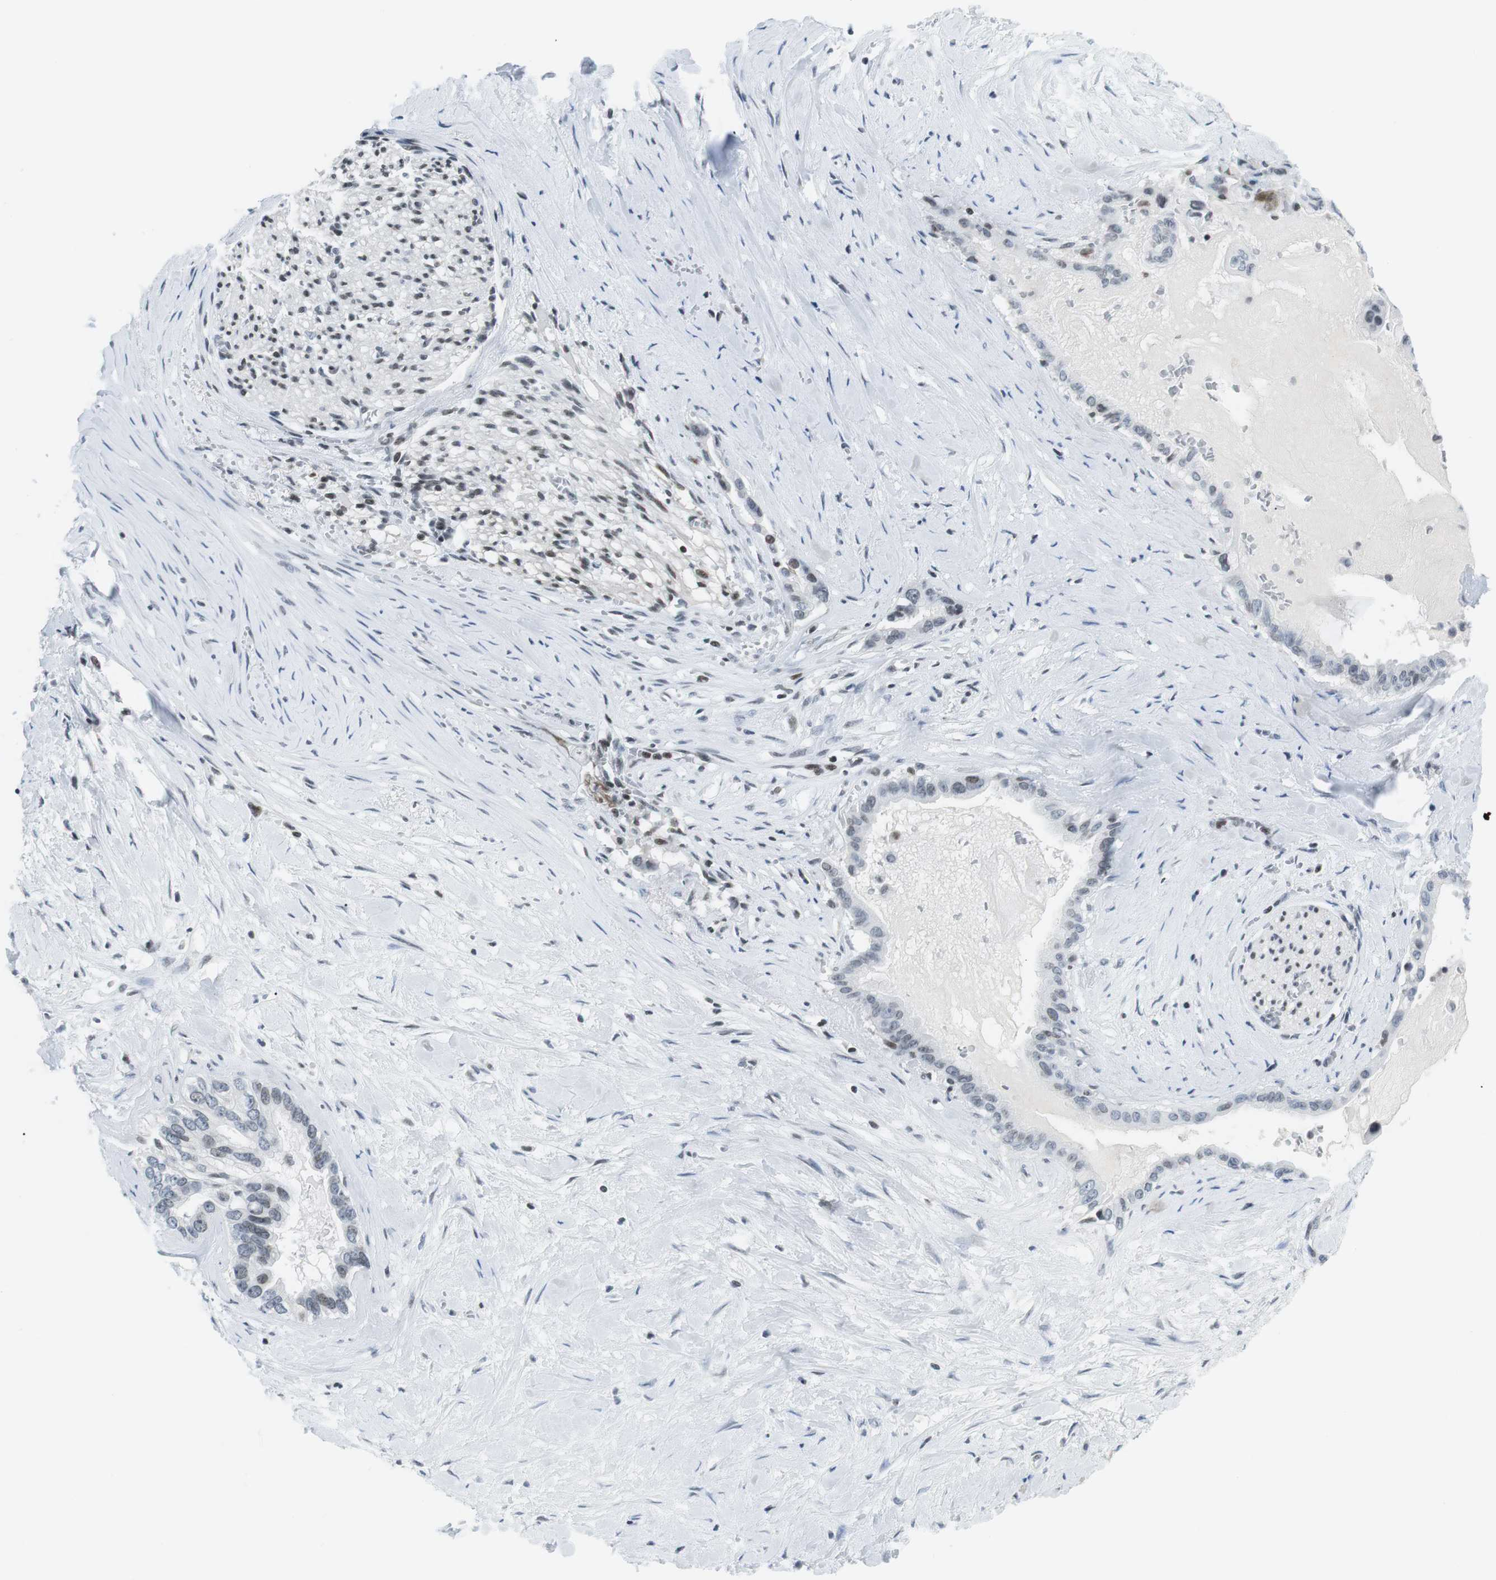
{"staining": {"intensity": "negative", "quantity": "none", "location": "none"}, "tissue": "pancreatic cancer", "cell_type": "Tumor cells", "image_type": "cancer", "snomed": [{"axis": "morphology", "description": "Adenocarcinoma, NOS"}, {"axis": "topography", "description": "Pancreas"}], "caption": "The photomicrograph exhibits no significant expression in tumor cells of pancreatic cancer (adenocarcinoma).", "gene": "E2F2", "patient": {"sex": "male", "age": 55}}